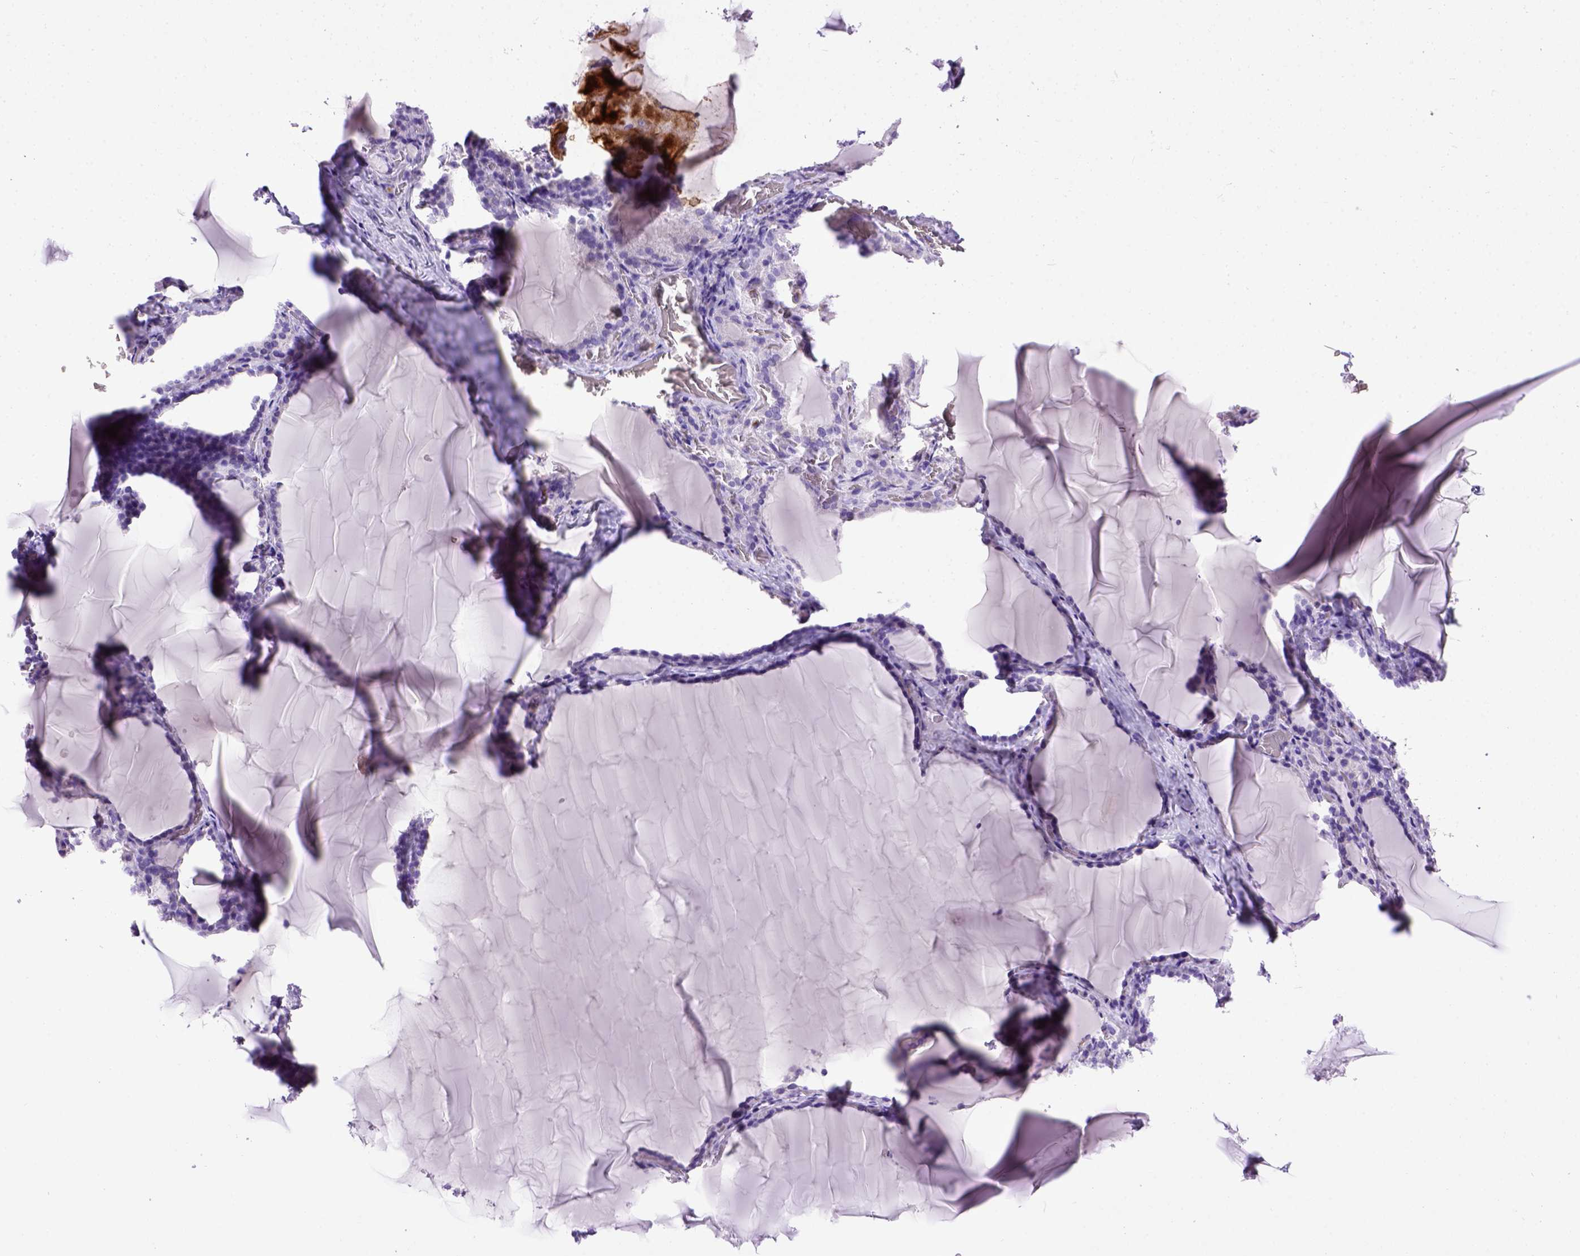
{"staining": {"intensity": "negative", "quantity": "none", "location": "none"}, "tissue": "thyroid gland", "cell_type": "Glandular cells", "image_type": "normal", "snomed": [{"axis": "morphology", "description": "Normal tissue, NOS"}, {"axis": "morphology", "description": "Hyperplasia, NOS"}, {"axis": "topography", "description": "Thyroid gland"}], "caption": "Immunohistochemistry (IHC) micrograph of normal thyroid gland: thyroid gland stained with DAB shows no significant protein expression in glandular cells.", "gene": "ITGAX", "patient": {"sex": "female", "age": 27}}